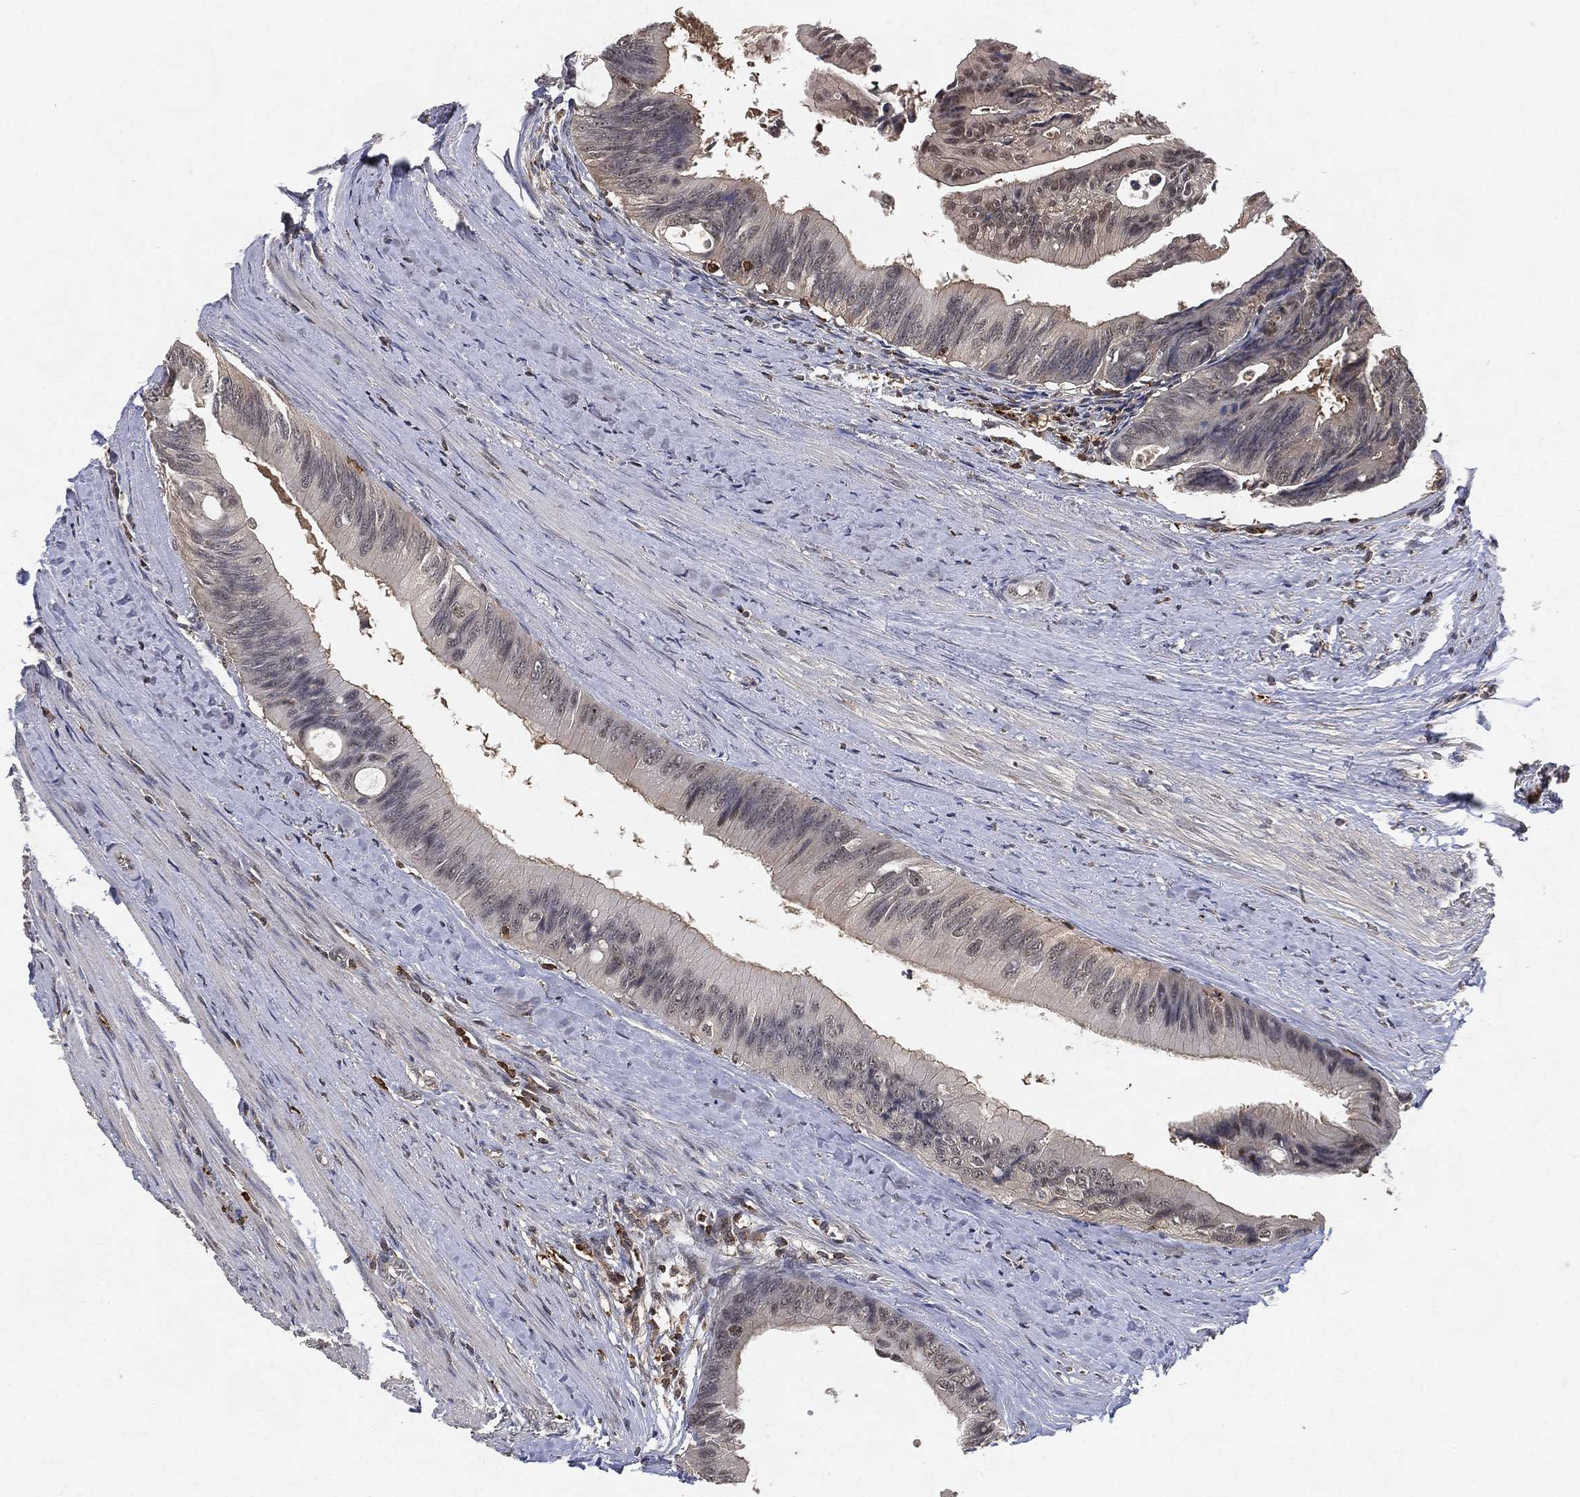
{"staining": {"intensity": "negative", "quantity": "none", "location": "none"}, "tissue": "colorectal cancer", "cell_type": "Tumor cells", "image_type": "cancer", "snomed": [{"axis": "morphology", "description": "Normal tissue, NOS"}, {"axis": "morphology", "description": "Adenocarcinoma, NOS"}, {"axis": "topography", "description": "Colon"}], "caption": "Tumor cells show no significant protein expression in colorectal cancer.", "gene": "WDR26", "patient": {"sex": "male", "age": 65}}